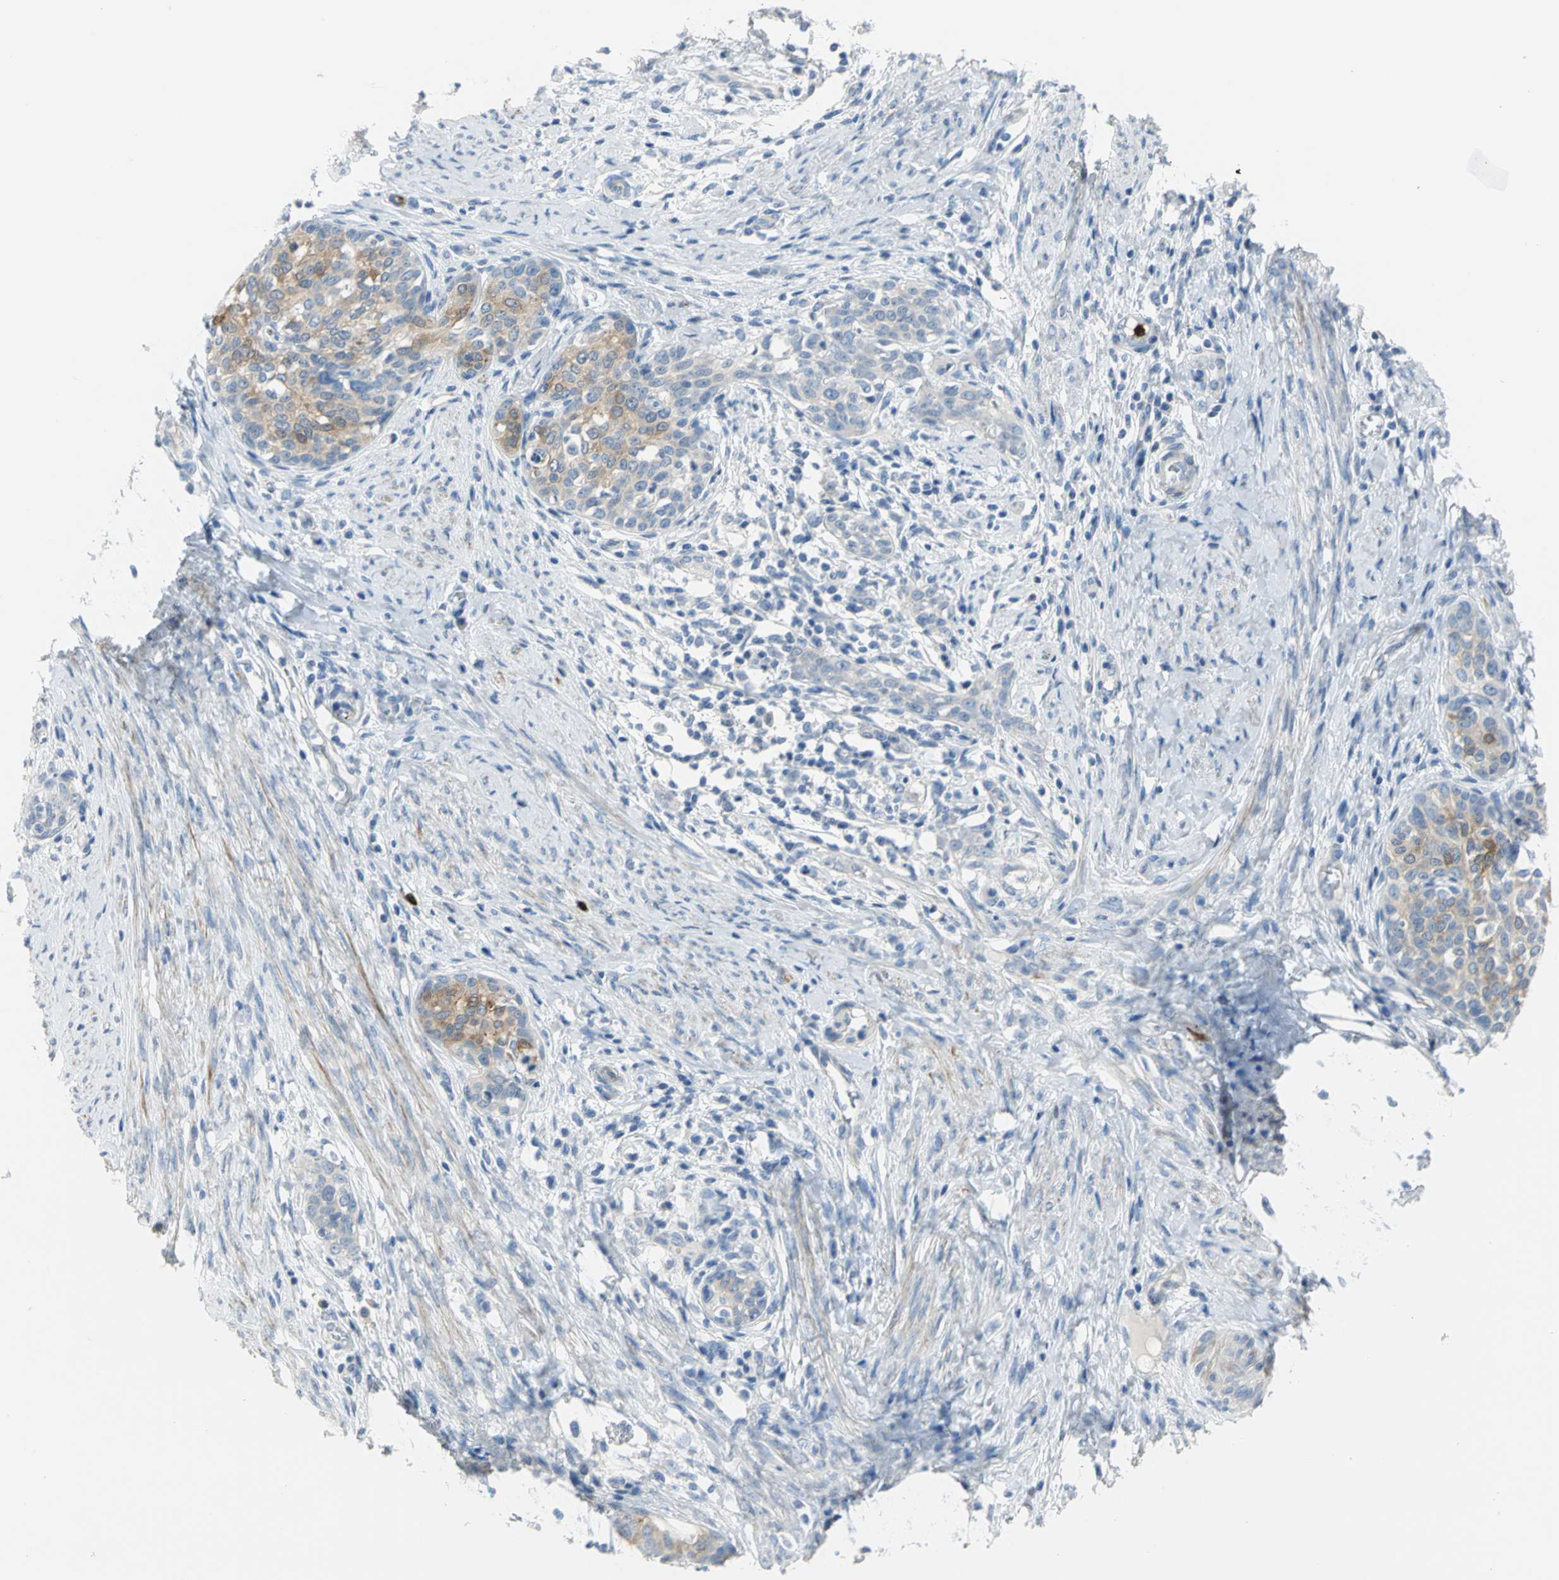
{"staining": {"intensity": "moderate", "quantity": ">75%", "location": "cytoplasmic/membranous"}, "tissue": "cervical cancer", "cell_type": "Tumor cells", "image_type": "cancer", "snomed": [{"axis": "morphology", "description": "Squamous cell carcinoma, NOS"}, {"axis": "morphology", "description": "Adenocarcinoma, NOS"}, {"axis": "topography", "description": "Cervix"}], "caption": "DAB (3,3'-diaminobenzidine) immunohistochemical staining of human cervical cancer shows moderate cytoplasmic/membranous protein expression in about >75% of tumor cells. The staining was performed using DAB (3,3'-diaminobenzidine) to visualize the protein expression in brown, while the nuclei were stained in blue with hematoxylin (Magnification: 20x).", "gene": "ALOX15", "patient": {"sex": "female", "age": 52}}